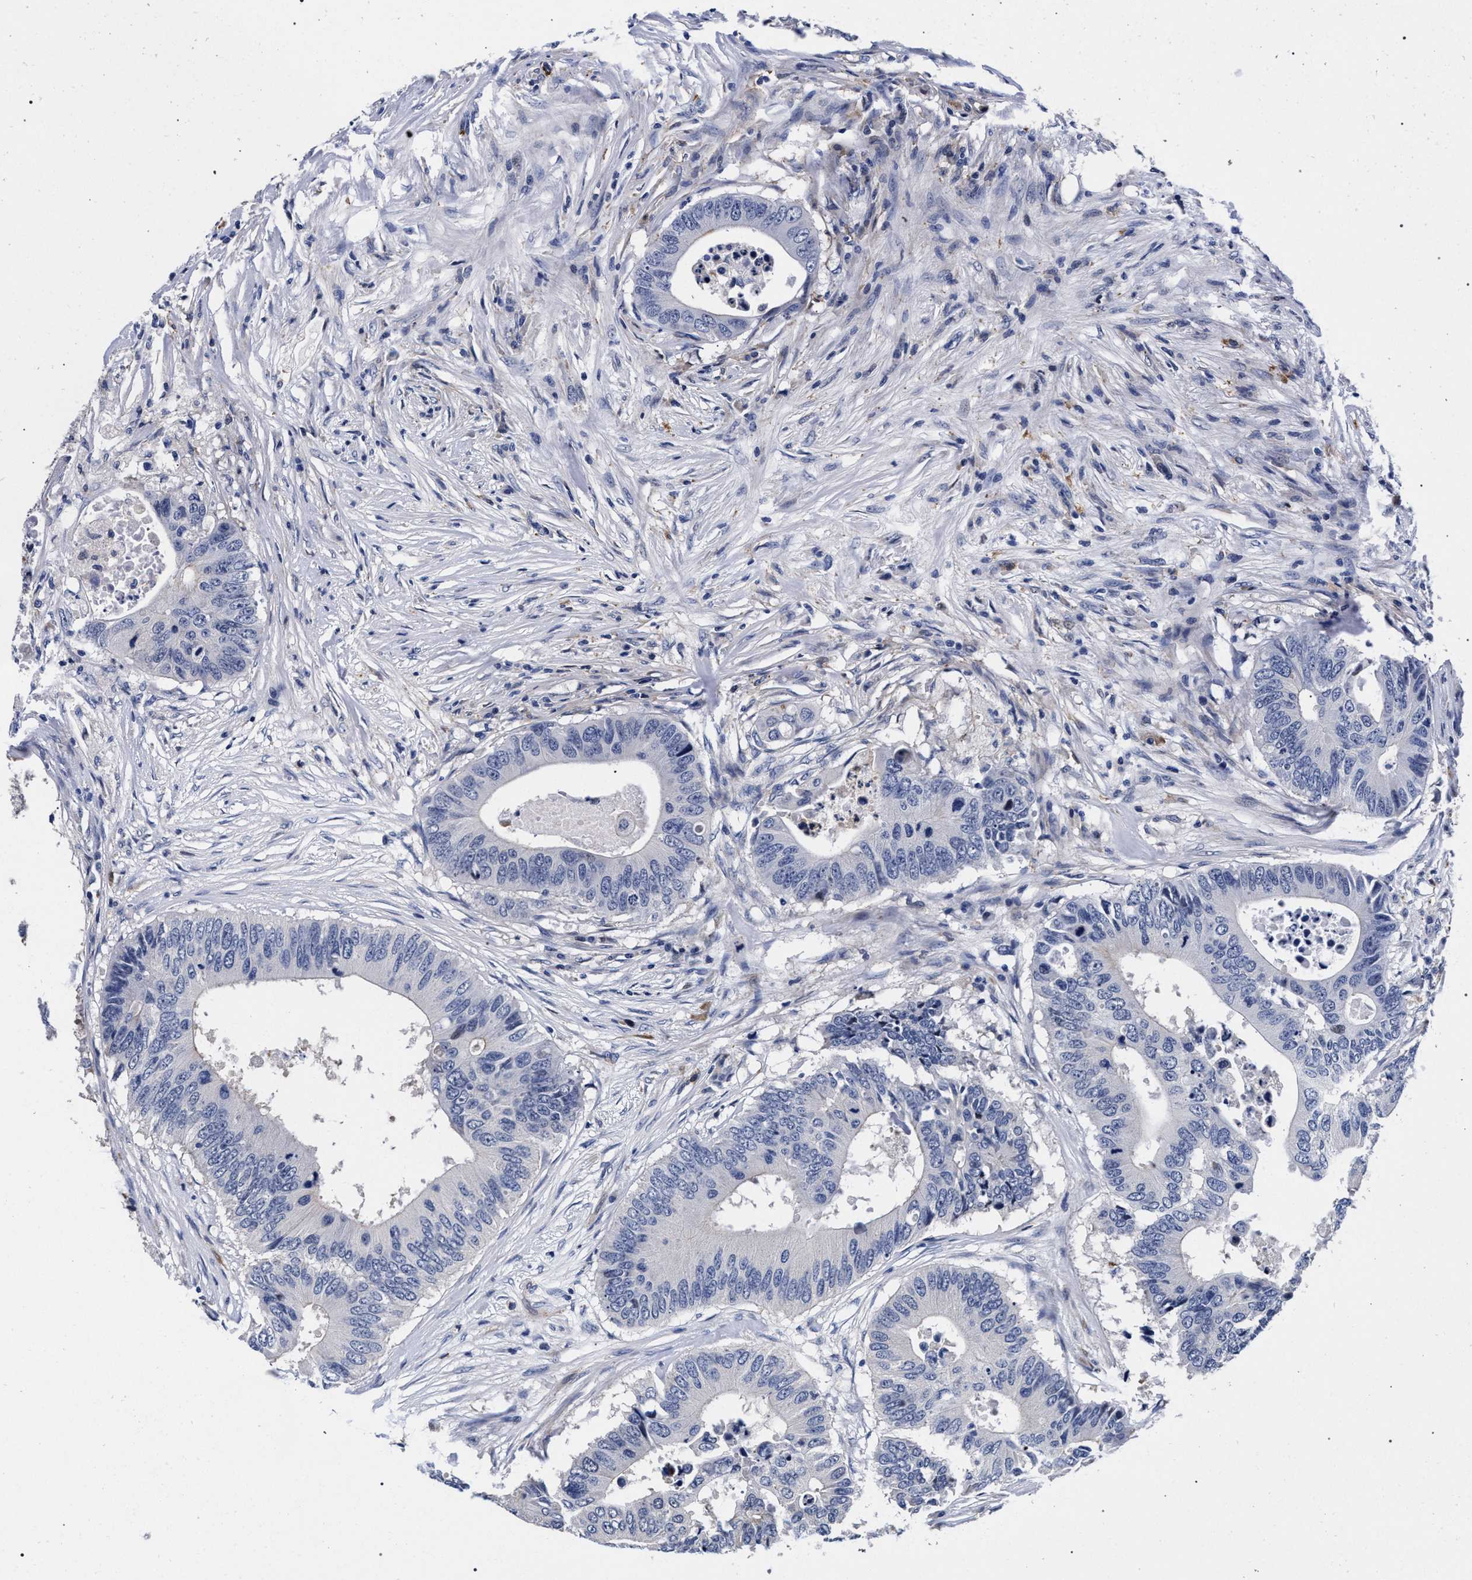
{"staining": {"intensity": "negative", "quantity": "none", "location": "none"}, "tissue": "colorectal cancer", "cell_type": "Tumor cells", "image_type": "cancer", "snomed": [{"axis": "morphology", "description": "Adenocarcinoma, NOS"}, {"axis": "topography", "description": "Colon"}], "caption": "This is a micrograph of immunohistochemistry (IHC) staining of colorectal cancer, which shows no staining in tumor cells.", "gene": "ZNF462", "patient": {"sex": "male", "age": 71}}